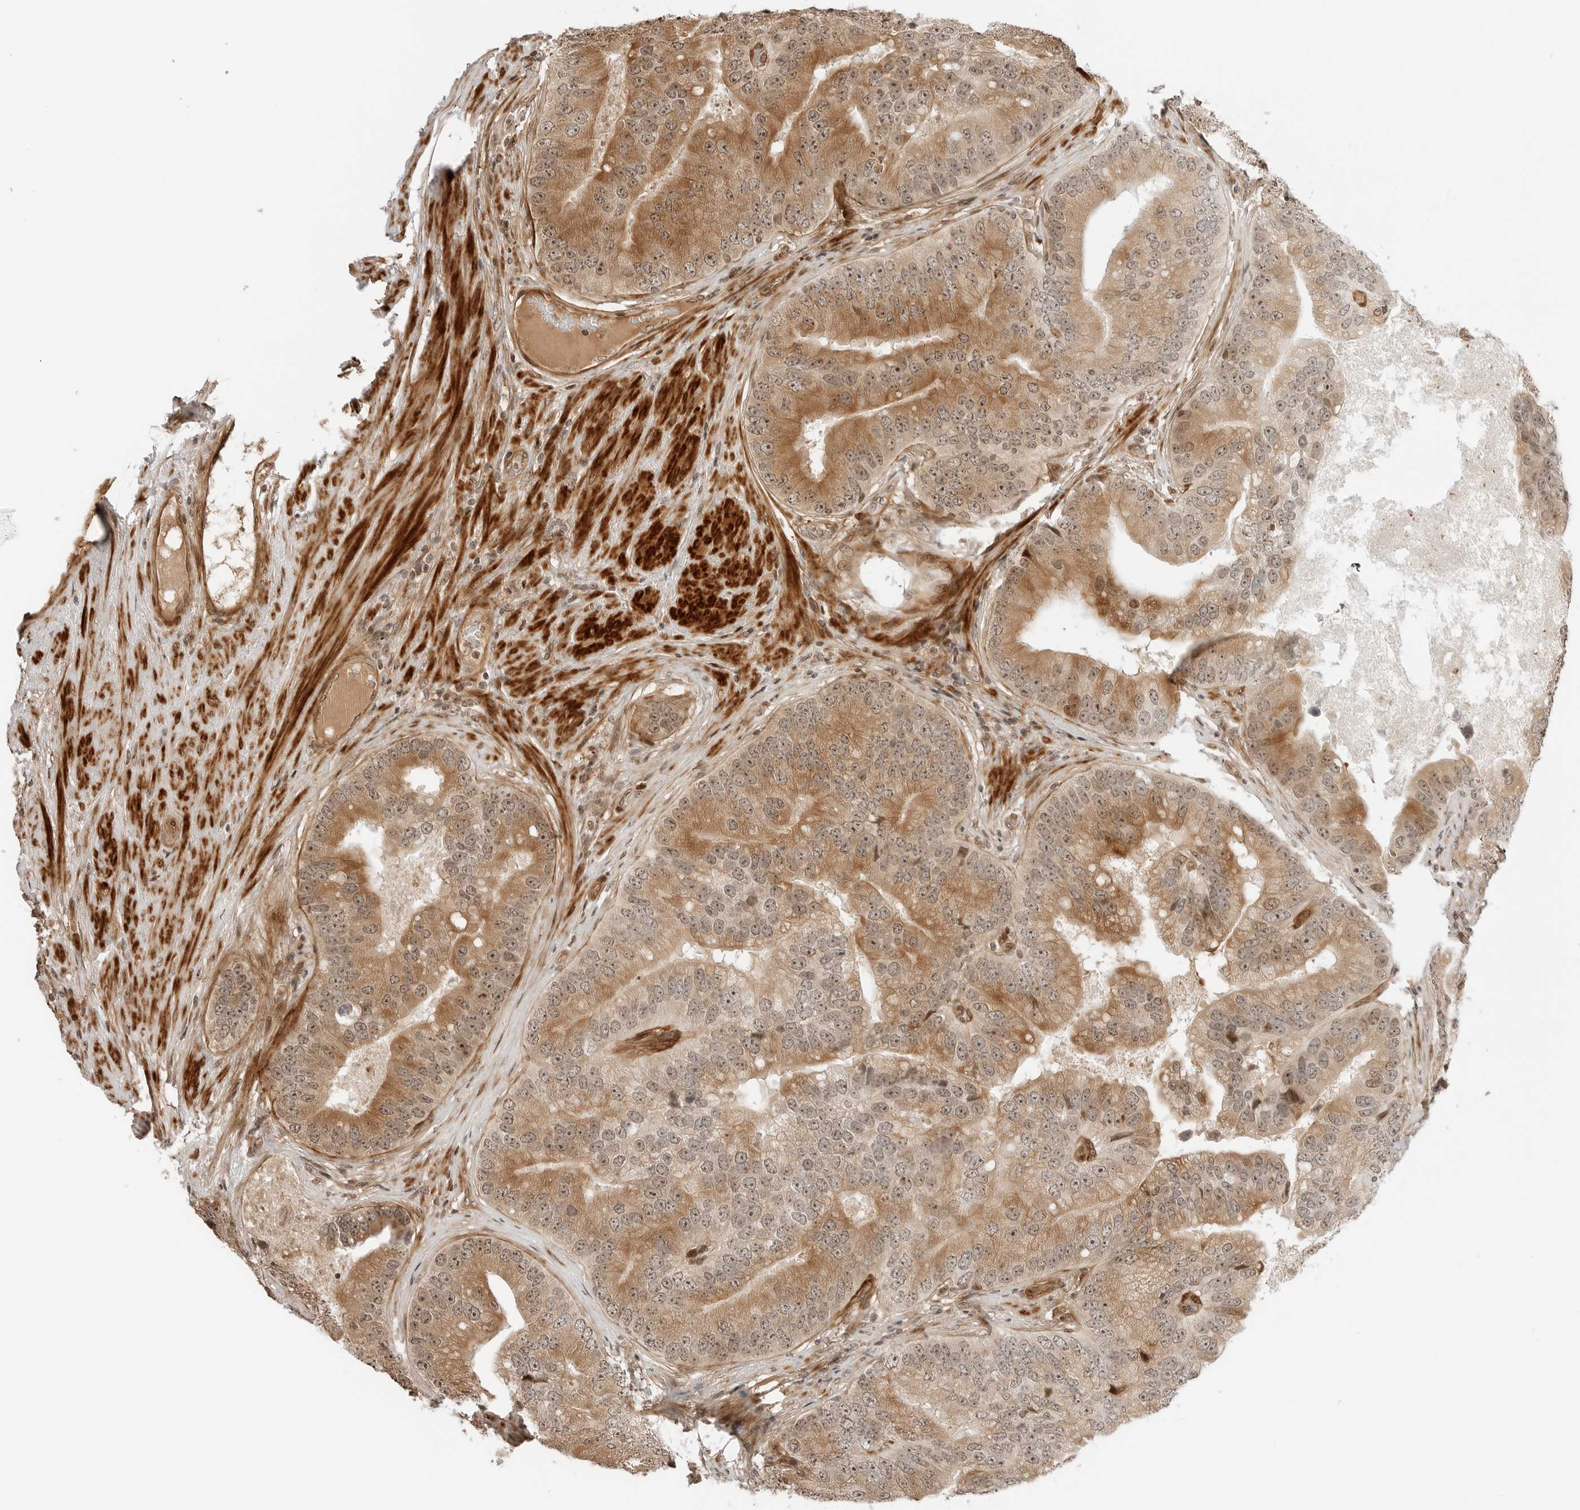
{"staining": {"intensity": "moderate", "quantity": ">75%", "location": "cytoplasmic/membranous,nuclear"}, "tissue": "prostate cancer", "cell_type": "Tumor cells", "image_type": "cancer", "snomed": [{"axis": "morphology", "description": "Adenocarcinoma, High grade"}, {"axis": "topography", "description": "Prostate"}], "caption": "Tumor cells reveal medium levels of moderate cytoplasmic/membranous and nuclear expression in approximately >75% of cells in human prostate cancer.", "gene": "GEM", "patient": {"sex": "male", "age": 70}}